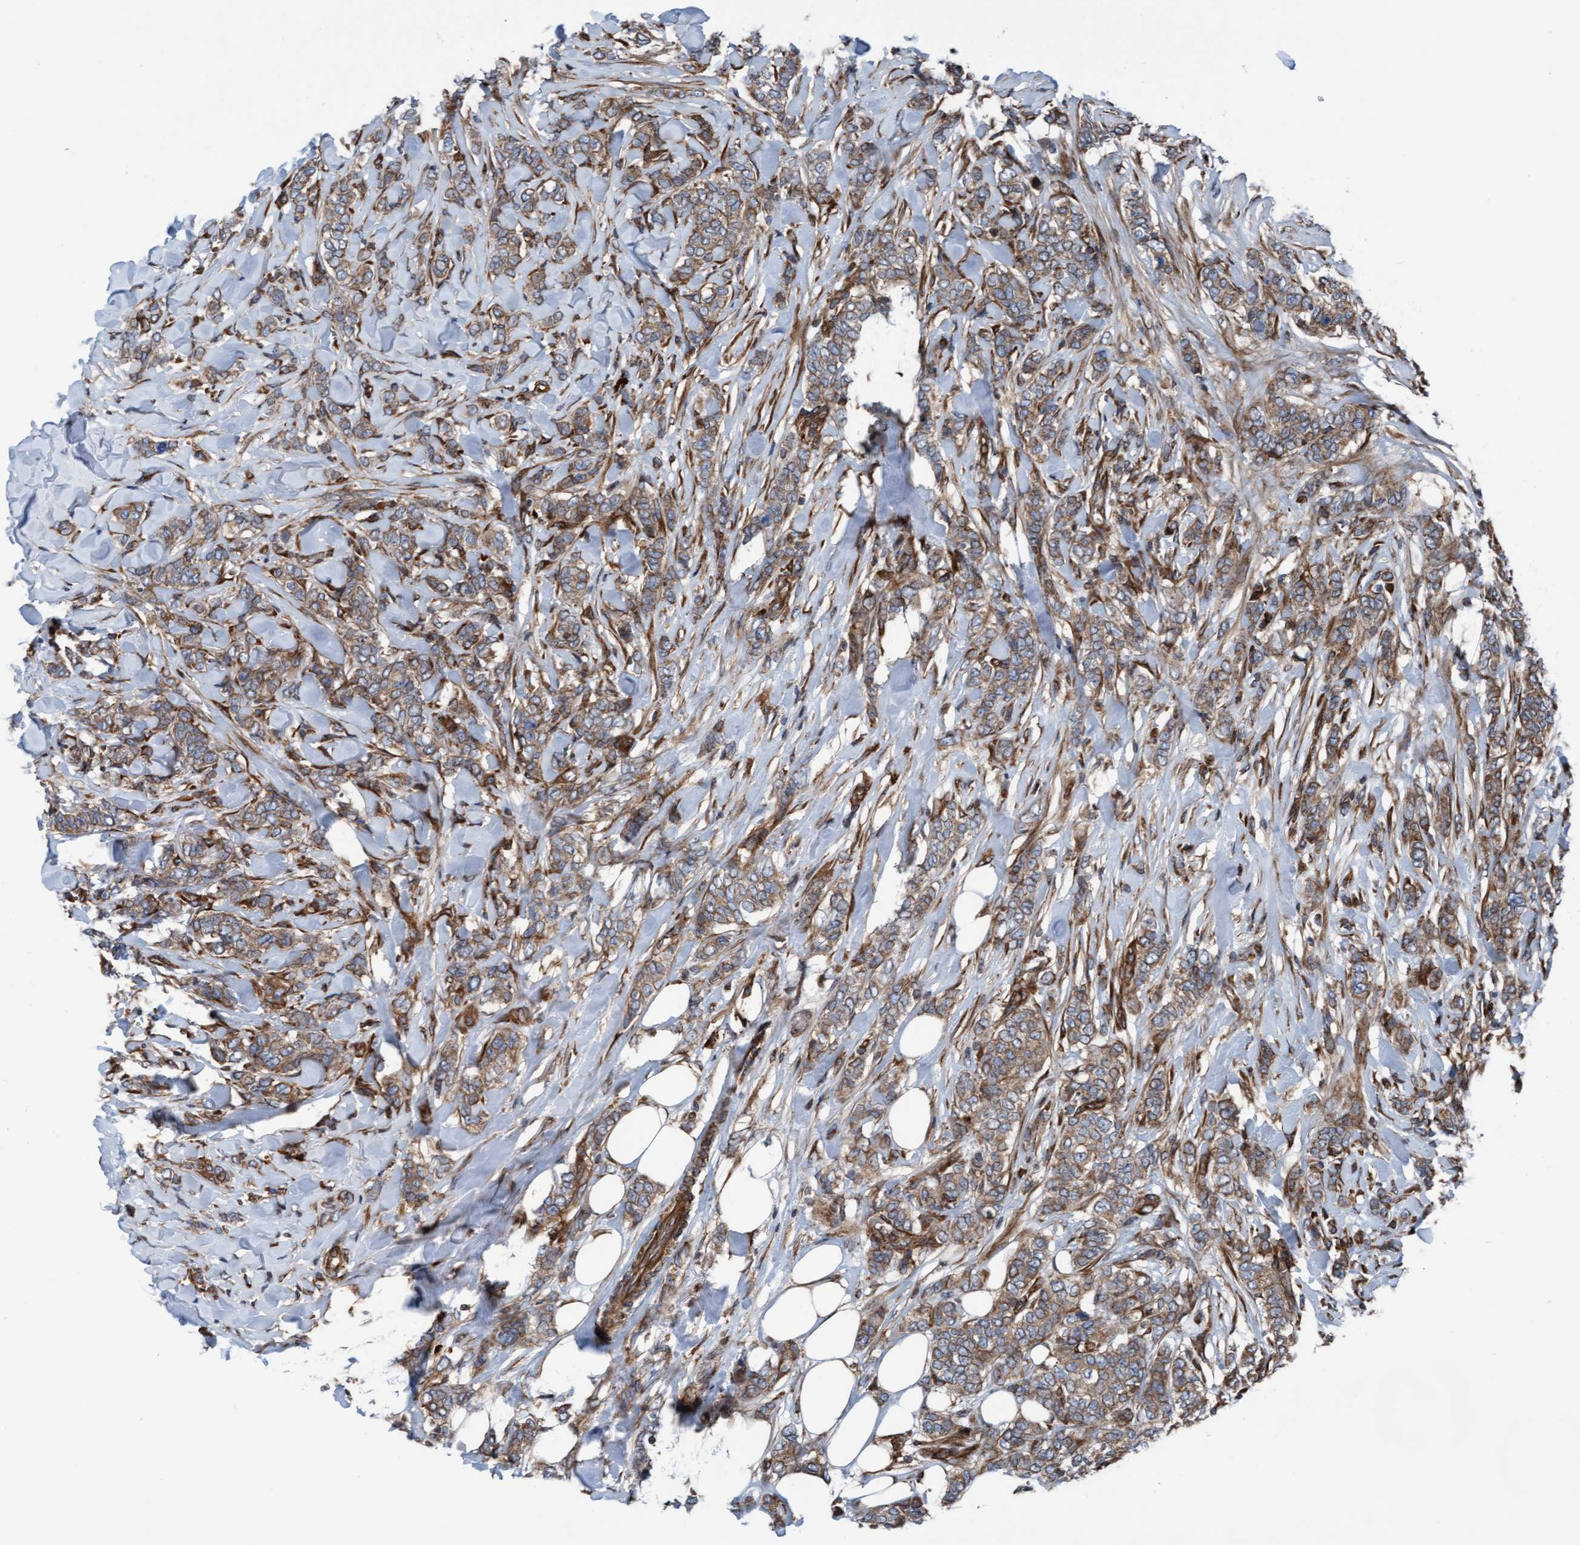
{"staining": {"intensity": "weak", "quantity": "25%-75%", "location": "cytoplasmic/membranous"}, "tissue": "breast cancer", "cell_type": "Tumor cells", "image_type": "cancer", "snomed": [{"axis": "morphology", "description": "Lobular carcinoma"}, {"axis": "topography", "description": "Skin"}, {"axis": "topography", "description": "Breast"}], "caption": "About 25%-75% of tumor cells in breast cancer exhibit weak cytoplasmic/membranous protein positivity as visualized by brown immunohistochemical staining.", "gene": "RAP1GAP2", "patient": {"sex": "female", "age": 46}}